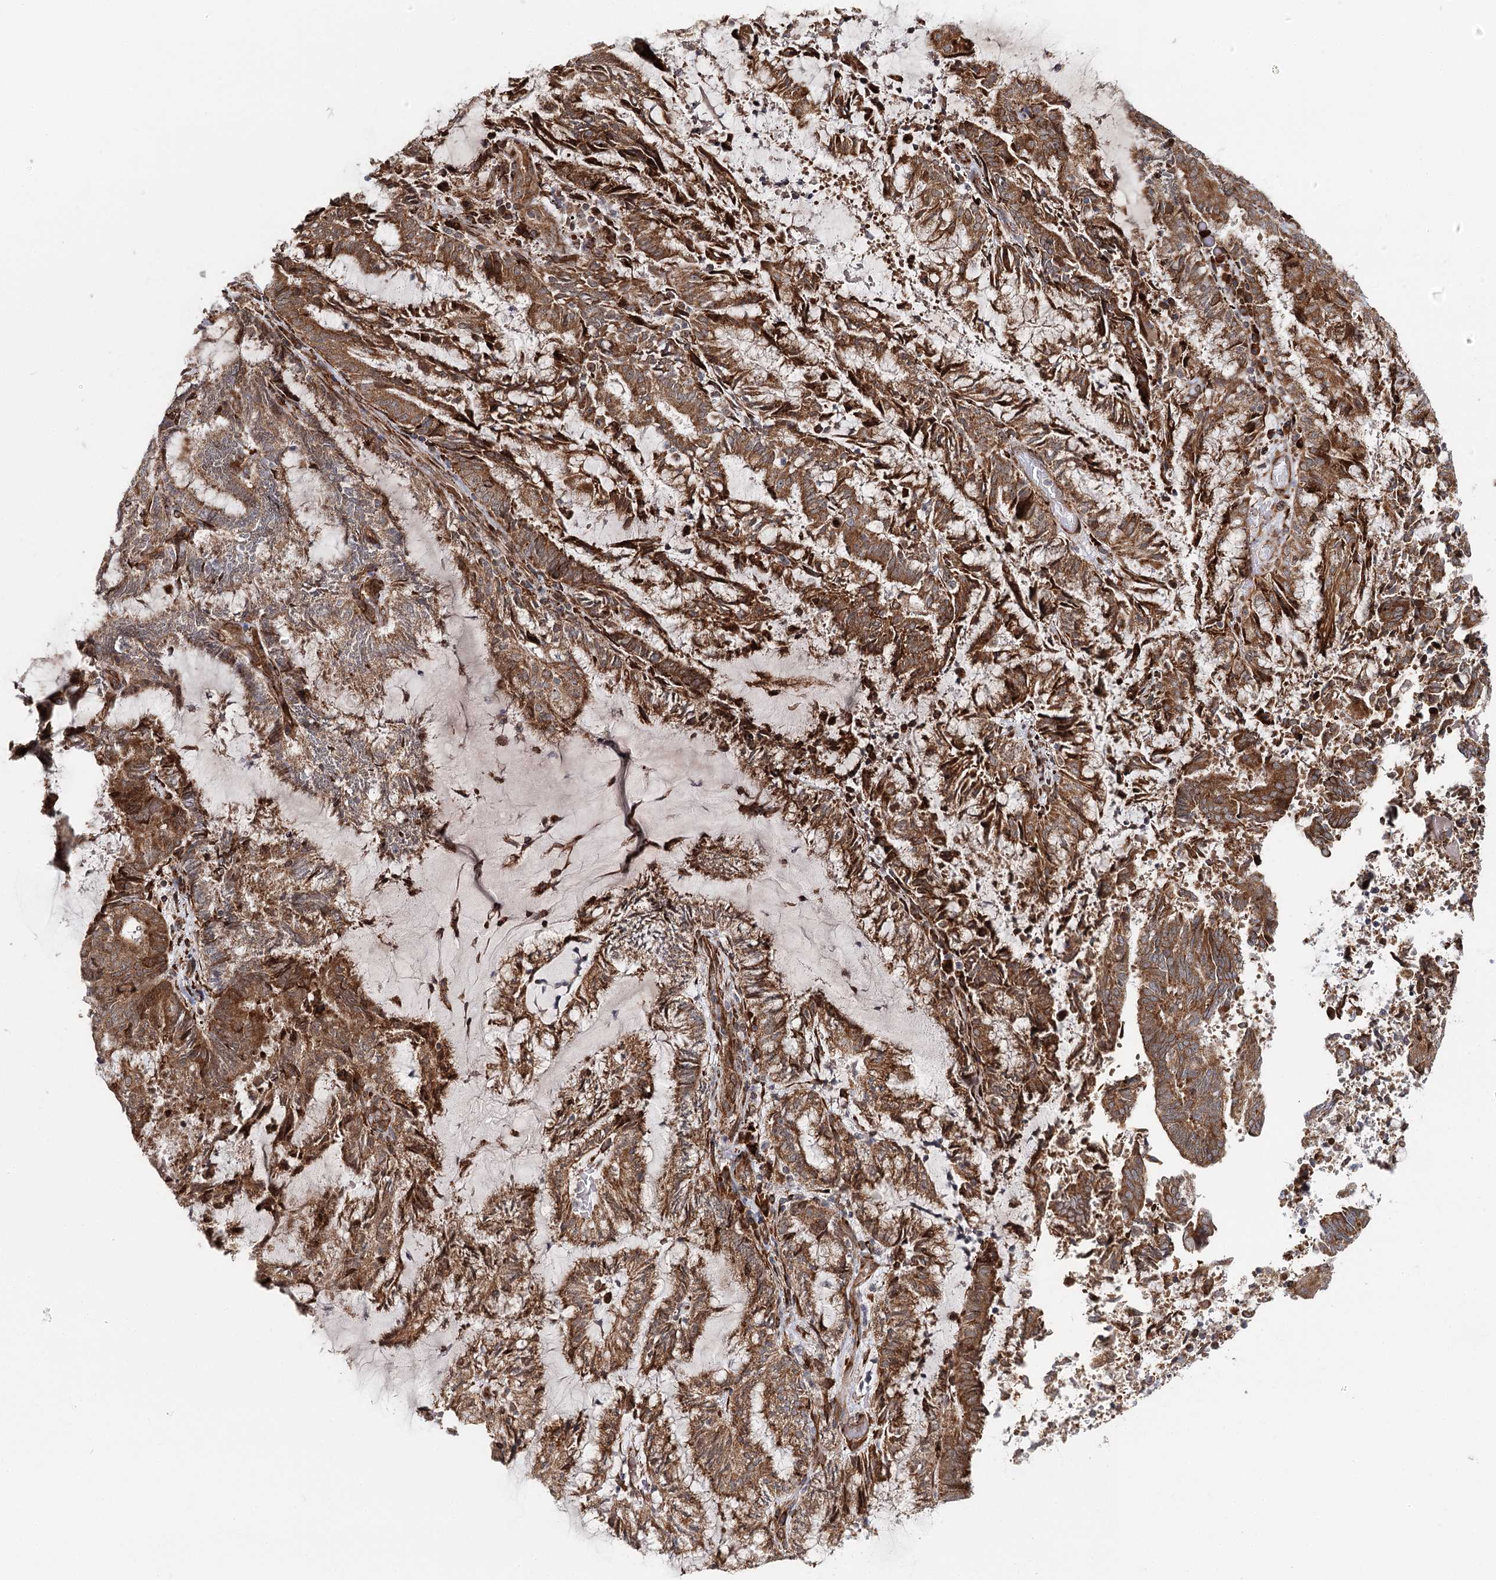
{"staining": {"intensity": "moderate", "quantity": ">75%", "location": "cytoplasmic/membranous"}, "tissue": "endometrial cancer", "cell_type": "Tumor cells", "image_type": "cancer", "snomed": [{"axis": "morphology", "description": "Adenocarcinoma, NOS"}, {"axis": "topography", "description": "Endometrium"}], "caption": "Tumor cells demonstrate medium levels of moderate cytoplasmic/membranous positivity in about >75% of cells in endometrial adenocarcinoma. (DAB = brown stain, brightfield microscopy at high magnification).", "gene": "MKNK1", "patient": {"sex": "female", "age": 80}}